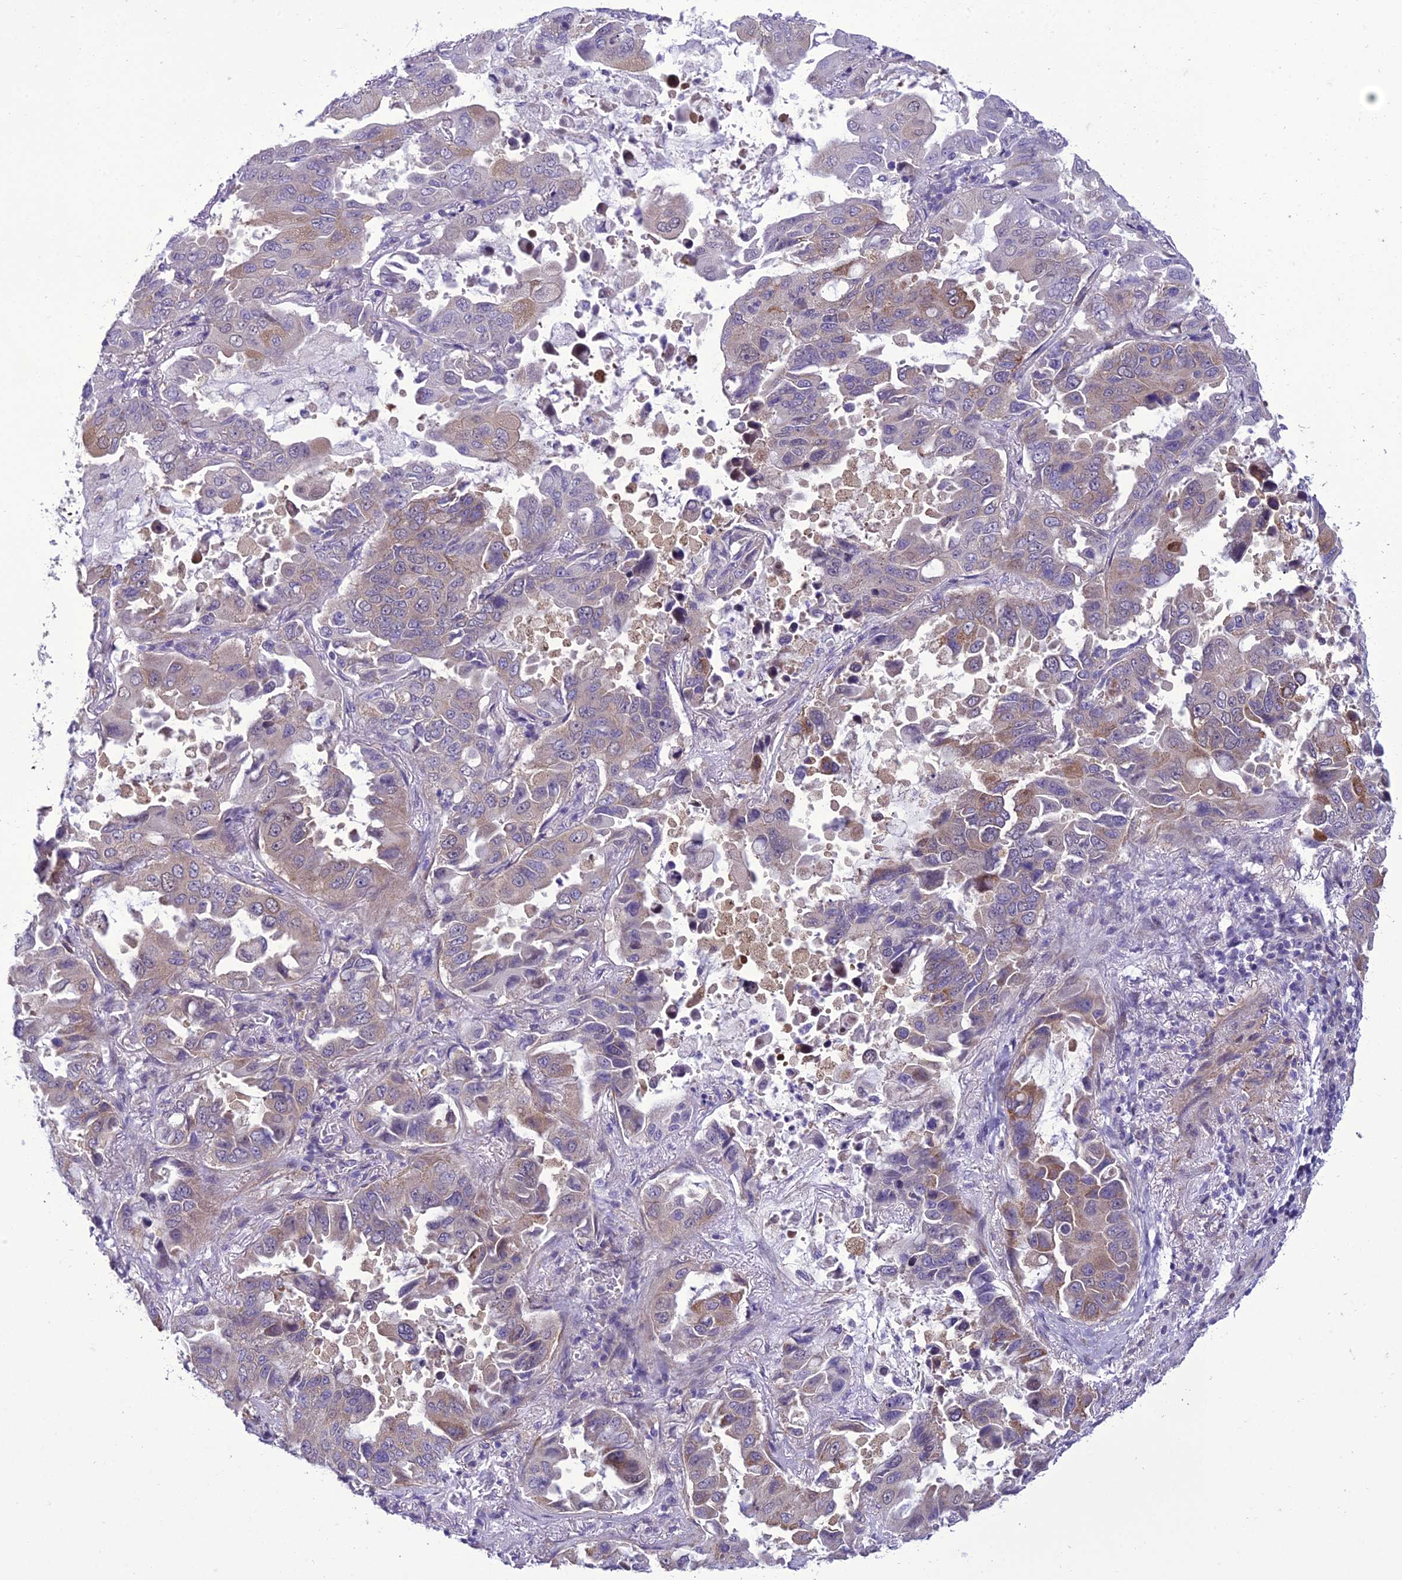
{"staining": {"intensity": "moderate", "quantity": "<25%", "location": "cytoplasmic/membranous"}, "tissue": "lung cancer", "cell_type": "Tumor cells", "image_type": "cancer", "snomed": [{"axis": "morphology", "description": "Adenocarcinoma, NOS"}, {"axis": "topography", "description": "Lung"}], "caption": "High-power microscopy captured an immunohistochemistry (IHC) image of lung cancer (adenocarcinoma), revealing moderate cytoplasmic/membranous positivity in approximately <25% of tumor cells. Using DAB (brown) and hematoxylin (blue) stains, captured at high magnification using brightfield microscopy.", "gene": "GAB4", "patient": {"sex": "male", "age": 64}}